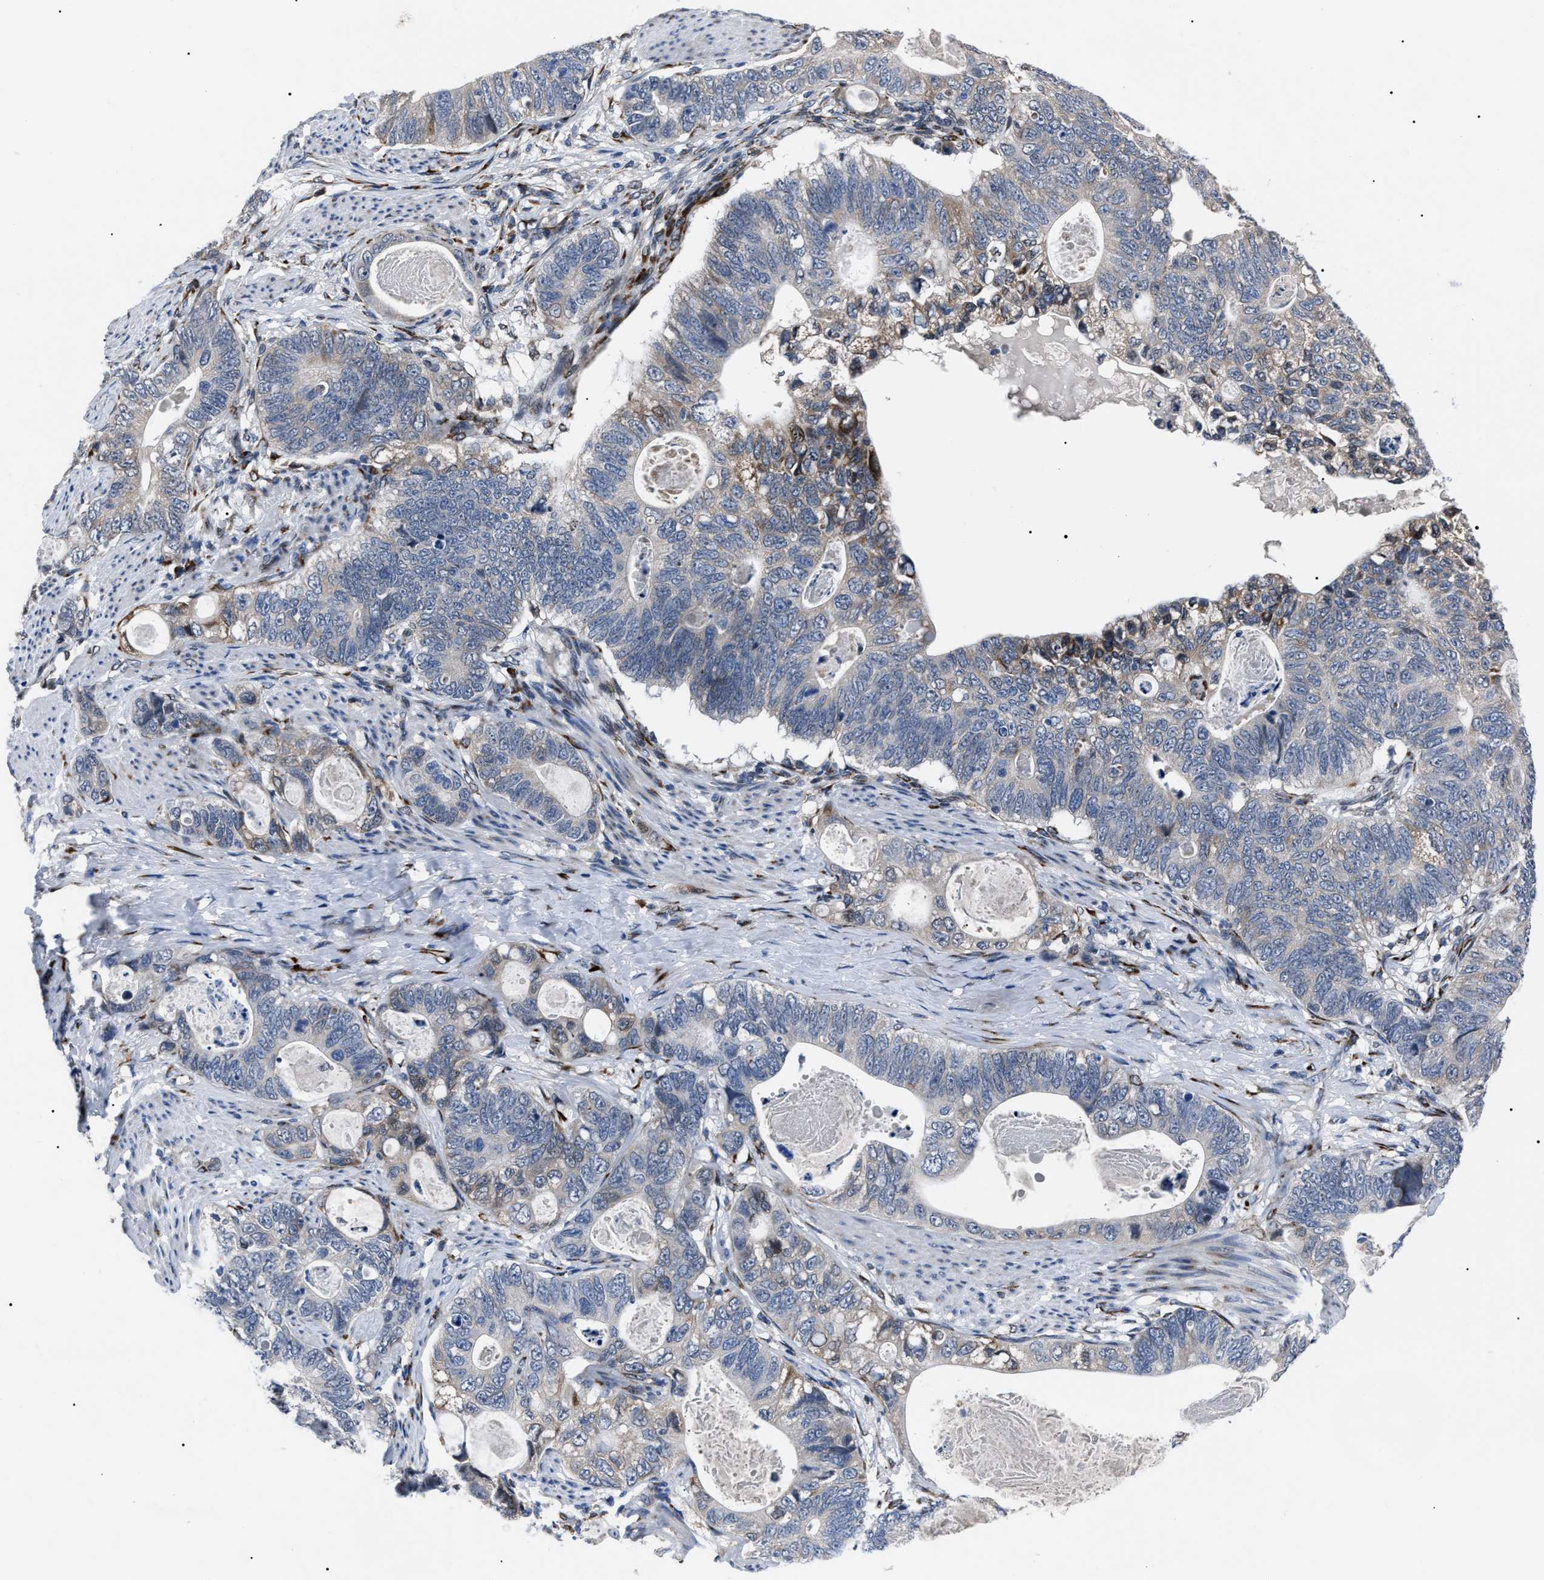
{"staining": {"intensity": "weak", "quantity": "<25%", "location": "cytoplasmic/membranous"}, "tissue": "stomach cancer", "cell_type": "Tumor cells", "image_type": "cancer", "snomed": [{"axis": "morphology", "description": "Normal tissue, NOS"}, {"axis": "morphology", "description": "Adenocarcinoma, NOS"}, {"axis": "topography", "description": "Stomach"}], "caption": "Immunohistochemical staining of human adenocarcinoma (stomach) shows no significant staining in tumor cells.", "gene": "LRRC14", "patient": {"sex": "female", "age": 89}}